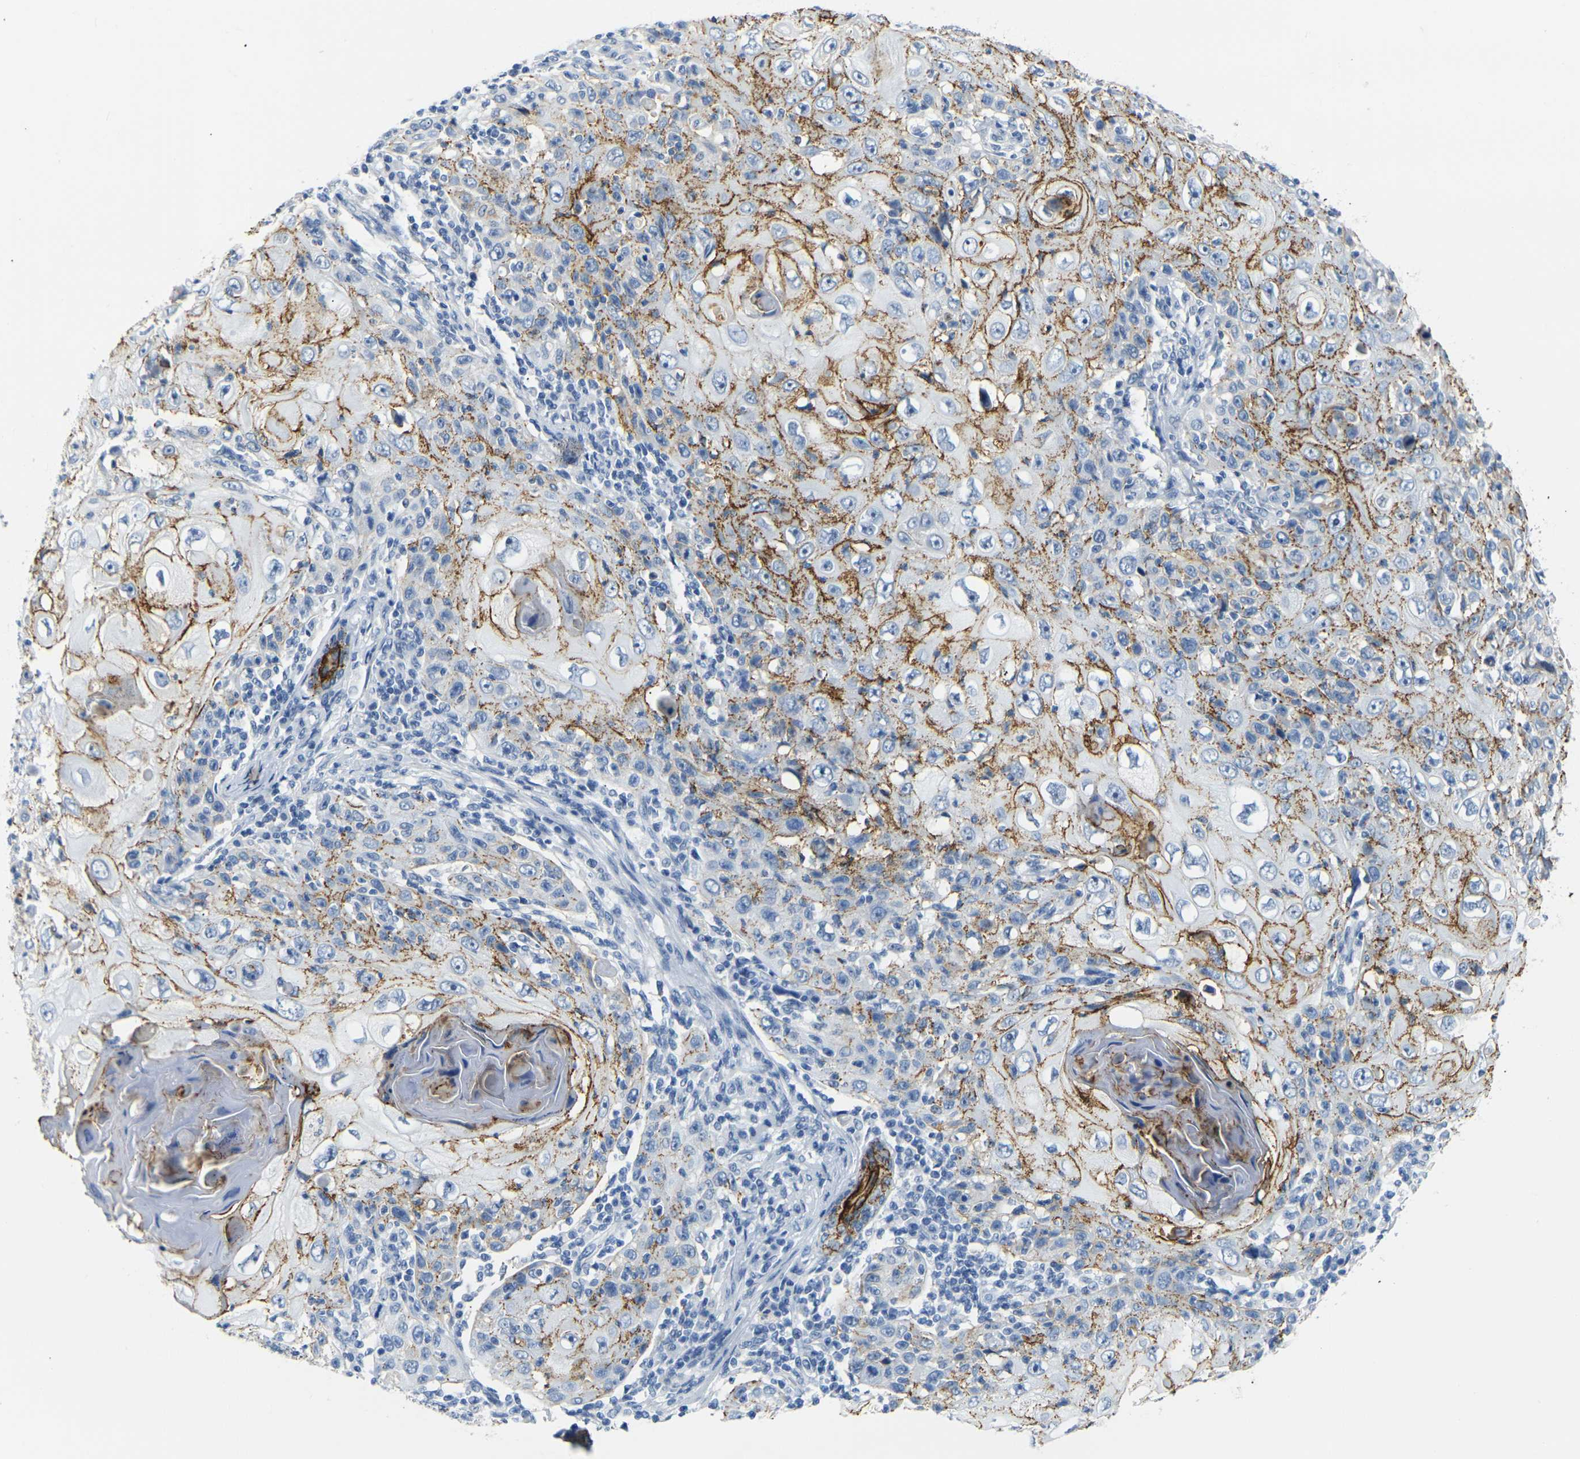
{"staining": {"intensity": "moderate", "quantity": "25%-75%", "location": "cytoplasmic/membranous"}, "tissue": "skin cancer", "cell_type": "Tumor cells", "image_type": "cancer", "snomed": [{"axis": "morphology", "description": "Squamous cell carcinoma, NOS"}, {"axis": "topography", "description": "Skin"}], "caption": "Skin cancer (squamous cell carcinoma) stained for a protein demonstrates moderate cytoplasmic/membranous positivity in tumor cells.", "gene": "CLDN7", "patient": {"sex": "female", "age": 88}}